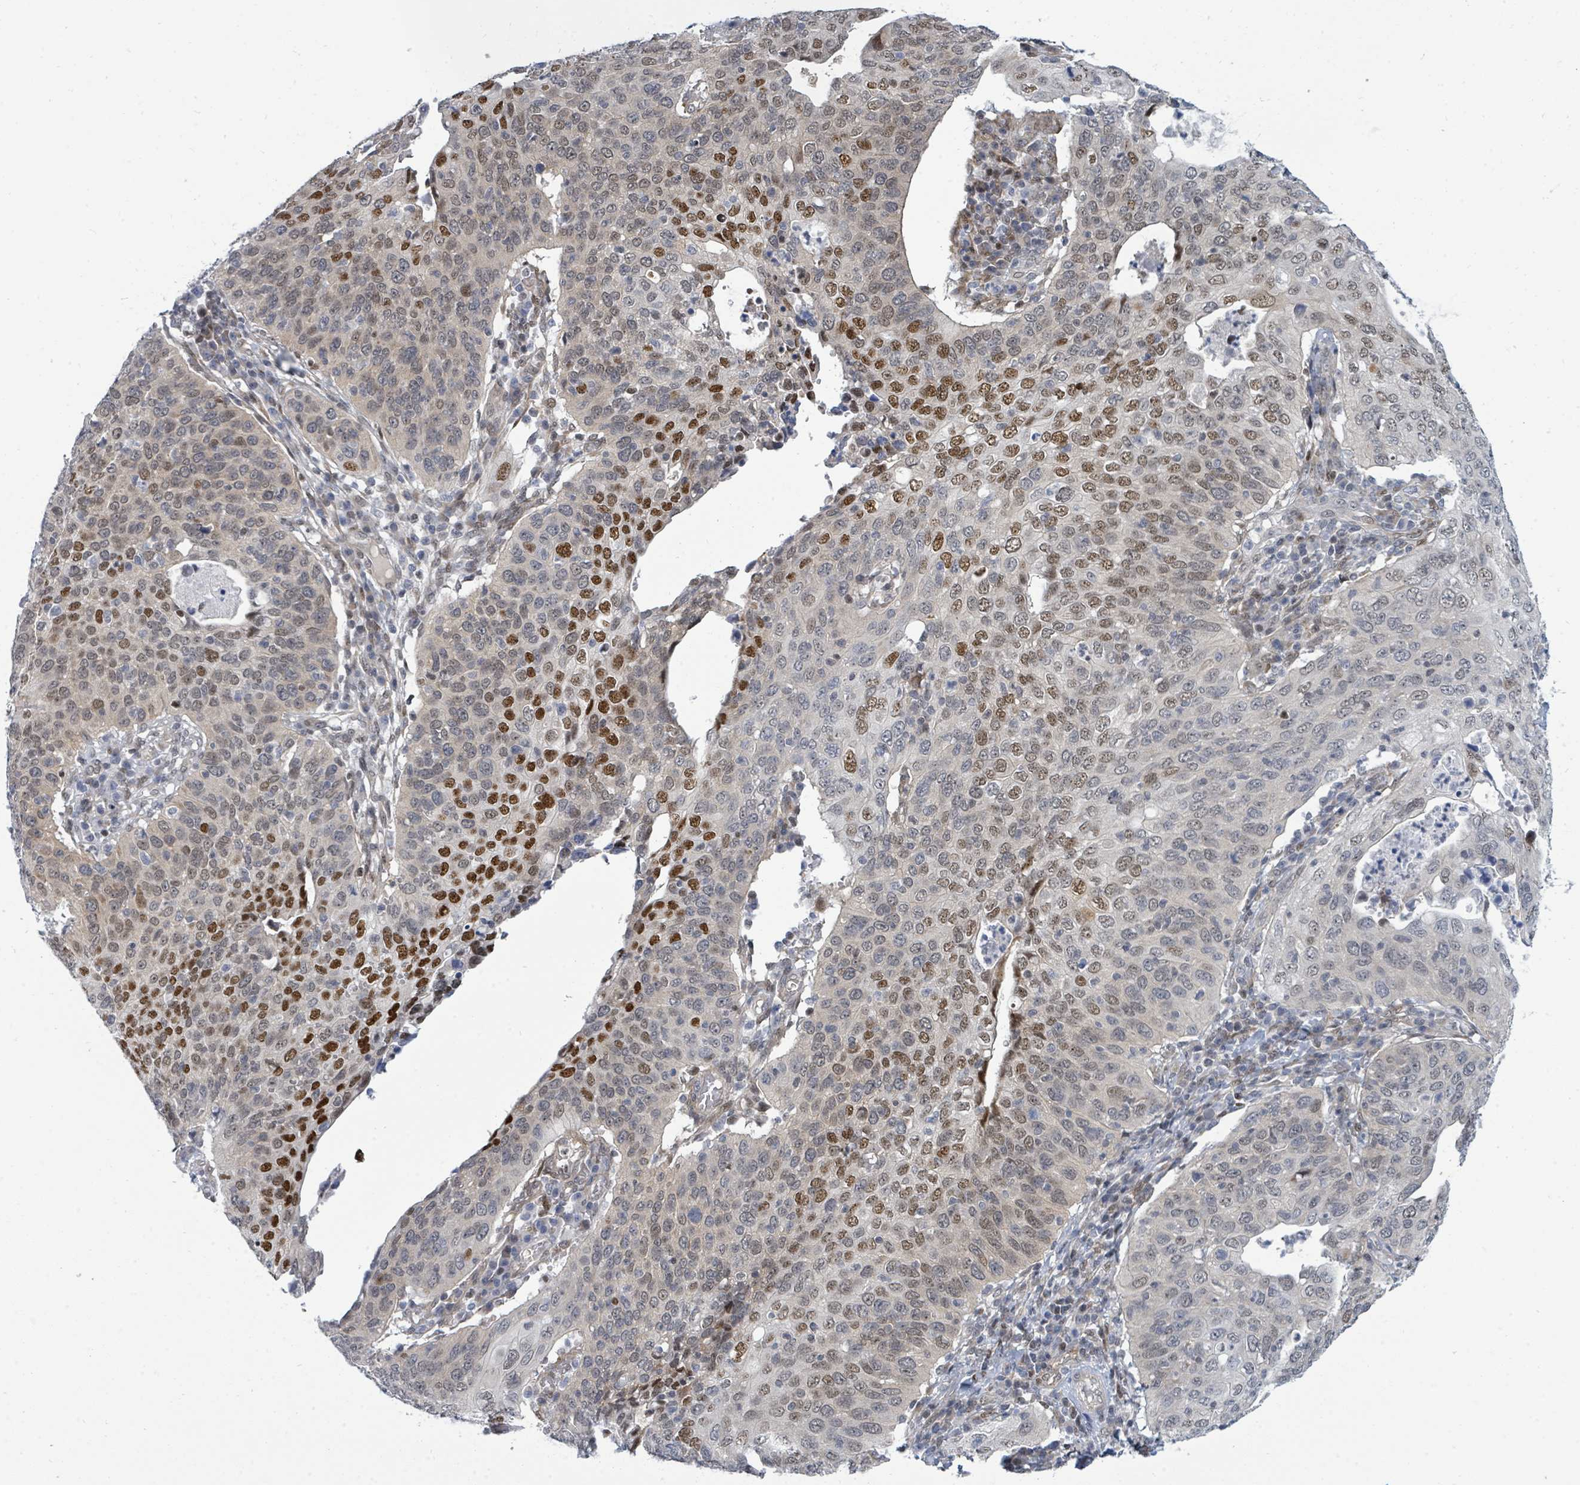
{"staining": {"intensity": "moderate", "quantity": "25%-75%", "location": "nuclear"}, "tissue": "cervical cancer", "cell_type": "Tumor cells", "image_type": "cancer", "snomed": [{"axis": "morphology", "description": "Squamous cell carcinoma, NOS"}, {"axis": "topography", "description": "Cervix"}], "caption": "Brown immunohistochemical staining in cervical cancer shows moderate nuclear staining in about 25%-75% of tumor cells.", "gene": "SUMO4", "patient": {"sex": "female", "age": 36}}